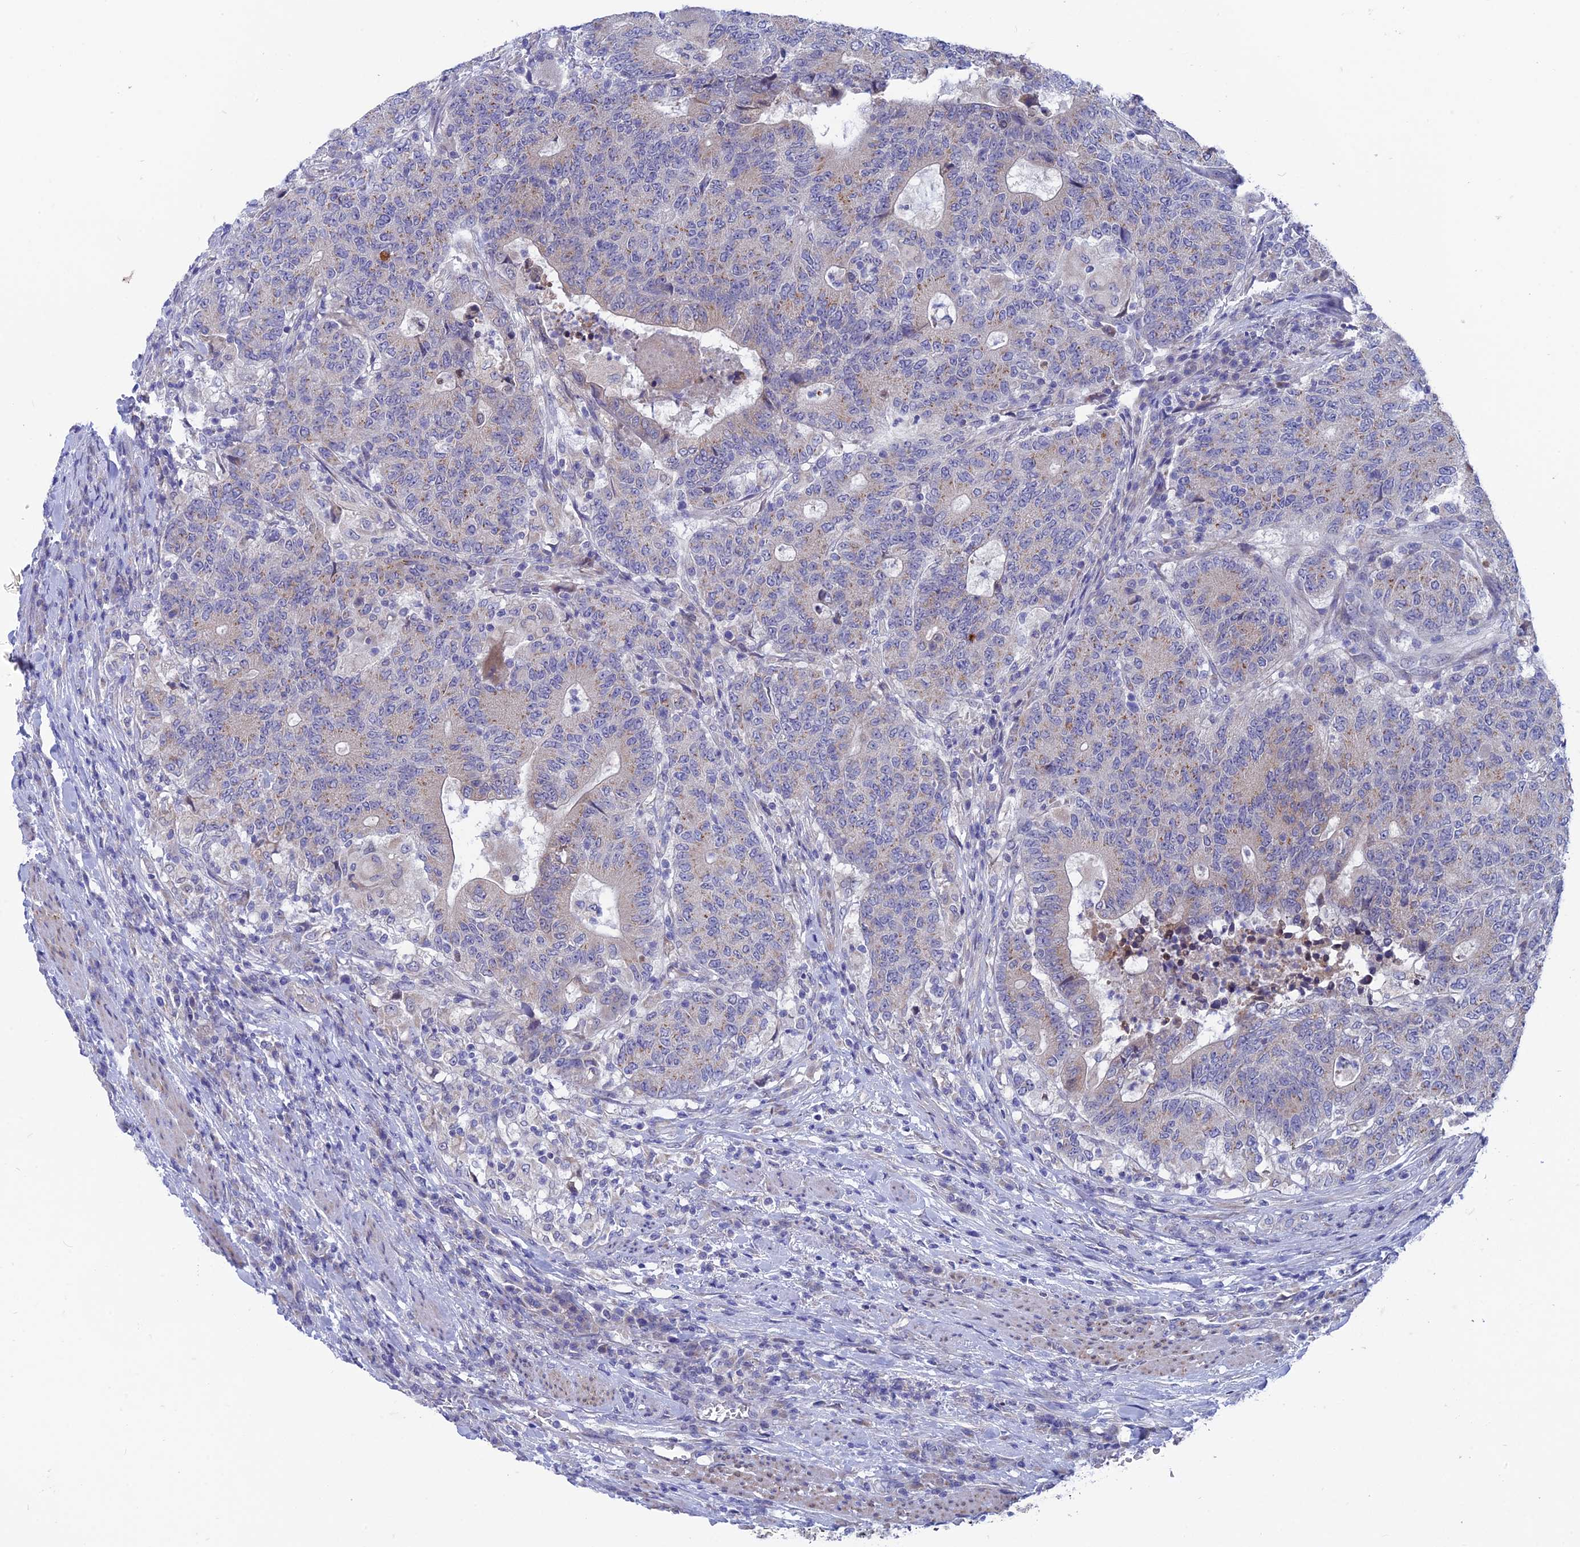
{"staining": {"intensity": "weak", "quantity": "25%-75%", "location": "cytoplasmic/membranous"}, "tissue": "colorectal cancer", "cell_type": "Tumor cells", "image_type": "cancer", "snomed": [{"axis": "morphology", "description": "Adenocarcinoma, NOS"}, {"axis": "topography", "description": "Colon"}], "caption": "The immunohistochemical stain labels weak cytoplasmic/membranous expression in tumor cells of colorectal adenocarcinoma tissue.", "gene": "AK4", "patient": {"sex": "female", "age": 75}}